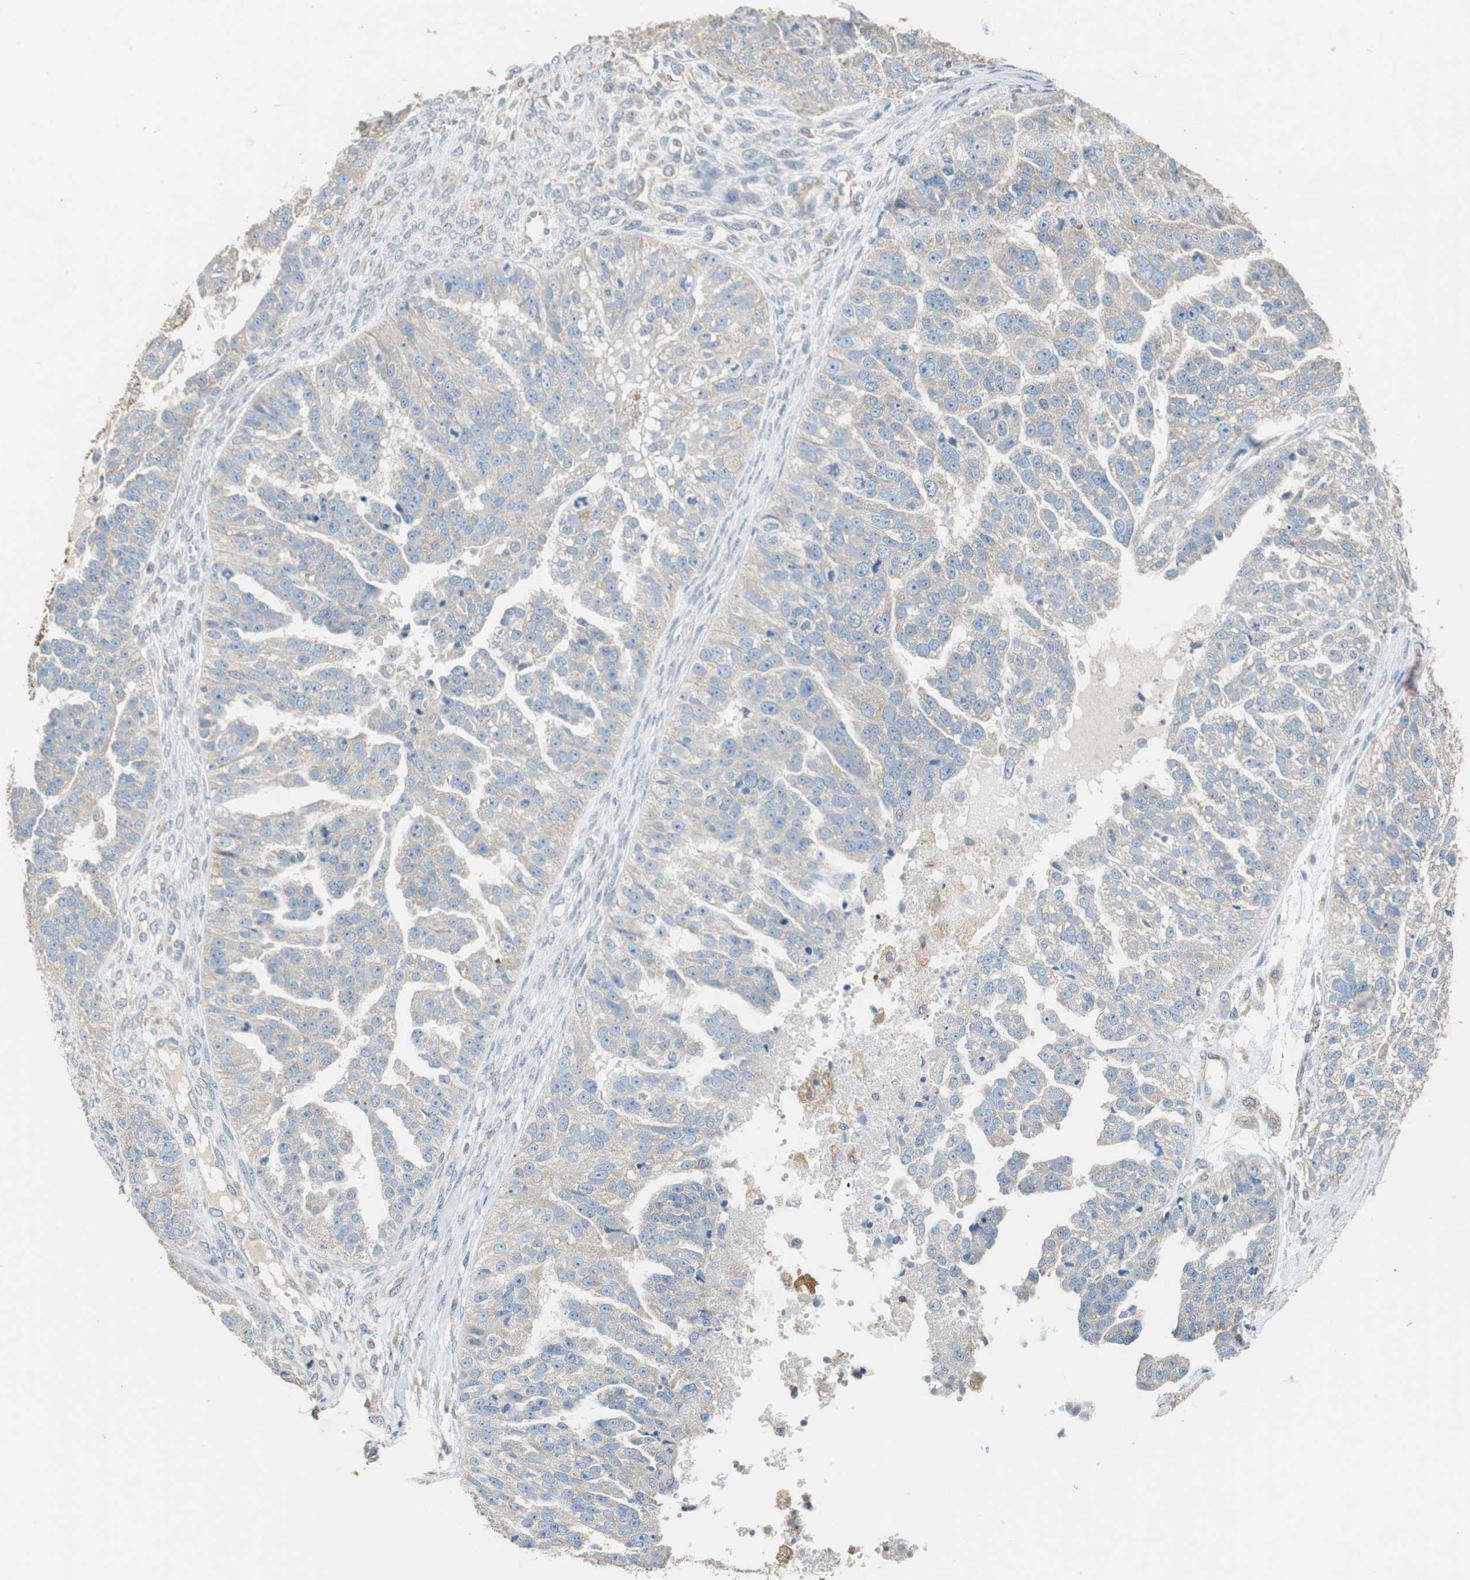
{"staining": {"intensity": "weak", "quantity": "25%-75%", "location": "cytoplasmic/membranous"}, "tissue": "ovarian cancer", "cell_type": "Tumor cells", "image_type": "cancer", "snomed": [{"axis": "morphology", "description": "Carcinoma, NOS"}, {"axis": "topography", "description": "Soft tissue"}, {"axis": "topography", "description": "Ovary"}], "caption": "The immunohistochemical stain labels weak cytoplasmic/membranous staining in tumor cells of ovarian carcinoma tissue.", "gene": "ALDH4A1", "patient": {"sex": "female", "age": 54}}